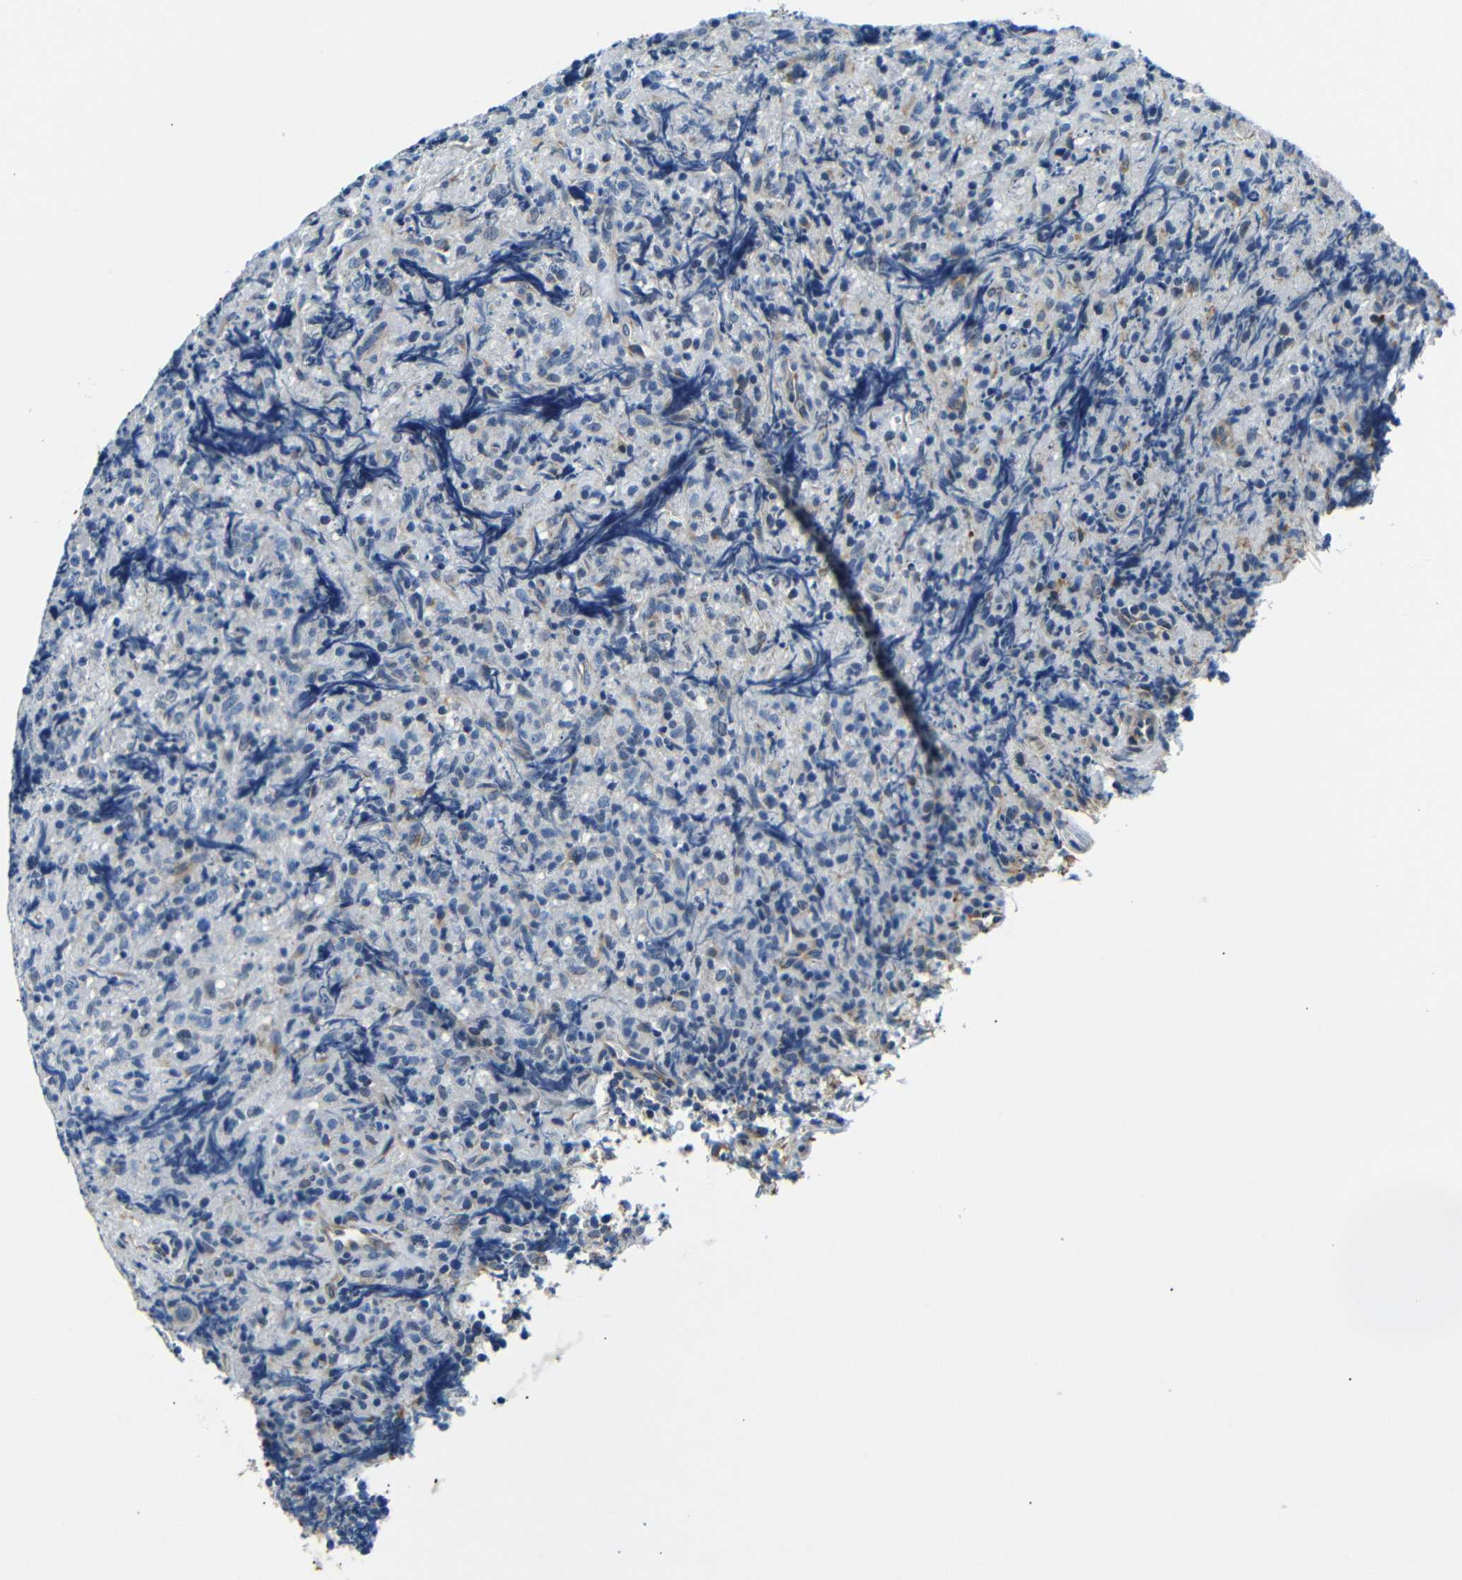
{"staining": {"intensity": "weak", "quantity": "<25%", "location": "cytoplasmic/membranous"}, "tissue": "lymphoma", "cell_type": "Tumor cells", "image_type": "cancer", "snomed": [{"axis": "morphology", "description": "Malignant lymphoma, non-Hodgkin's type, High grade"}, {"axis": "topography", "description": "Tonsil"}], "caption": "The immunohistochemistry photomicrograph has no significant positivity in tumor cells of high-grade malignant lymphoma, non-Hodgkin's type tissue.", "gene": "TAFA1", "patient": {"sex": "female", "age": 36}}